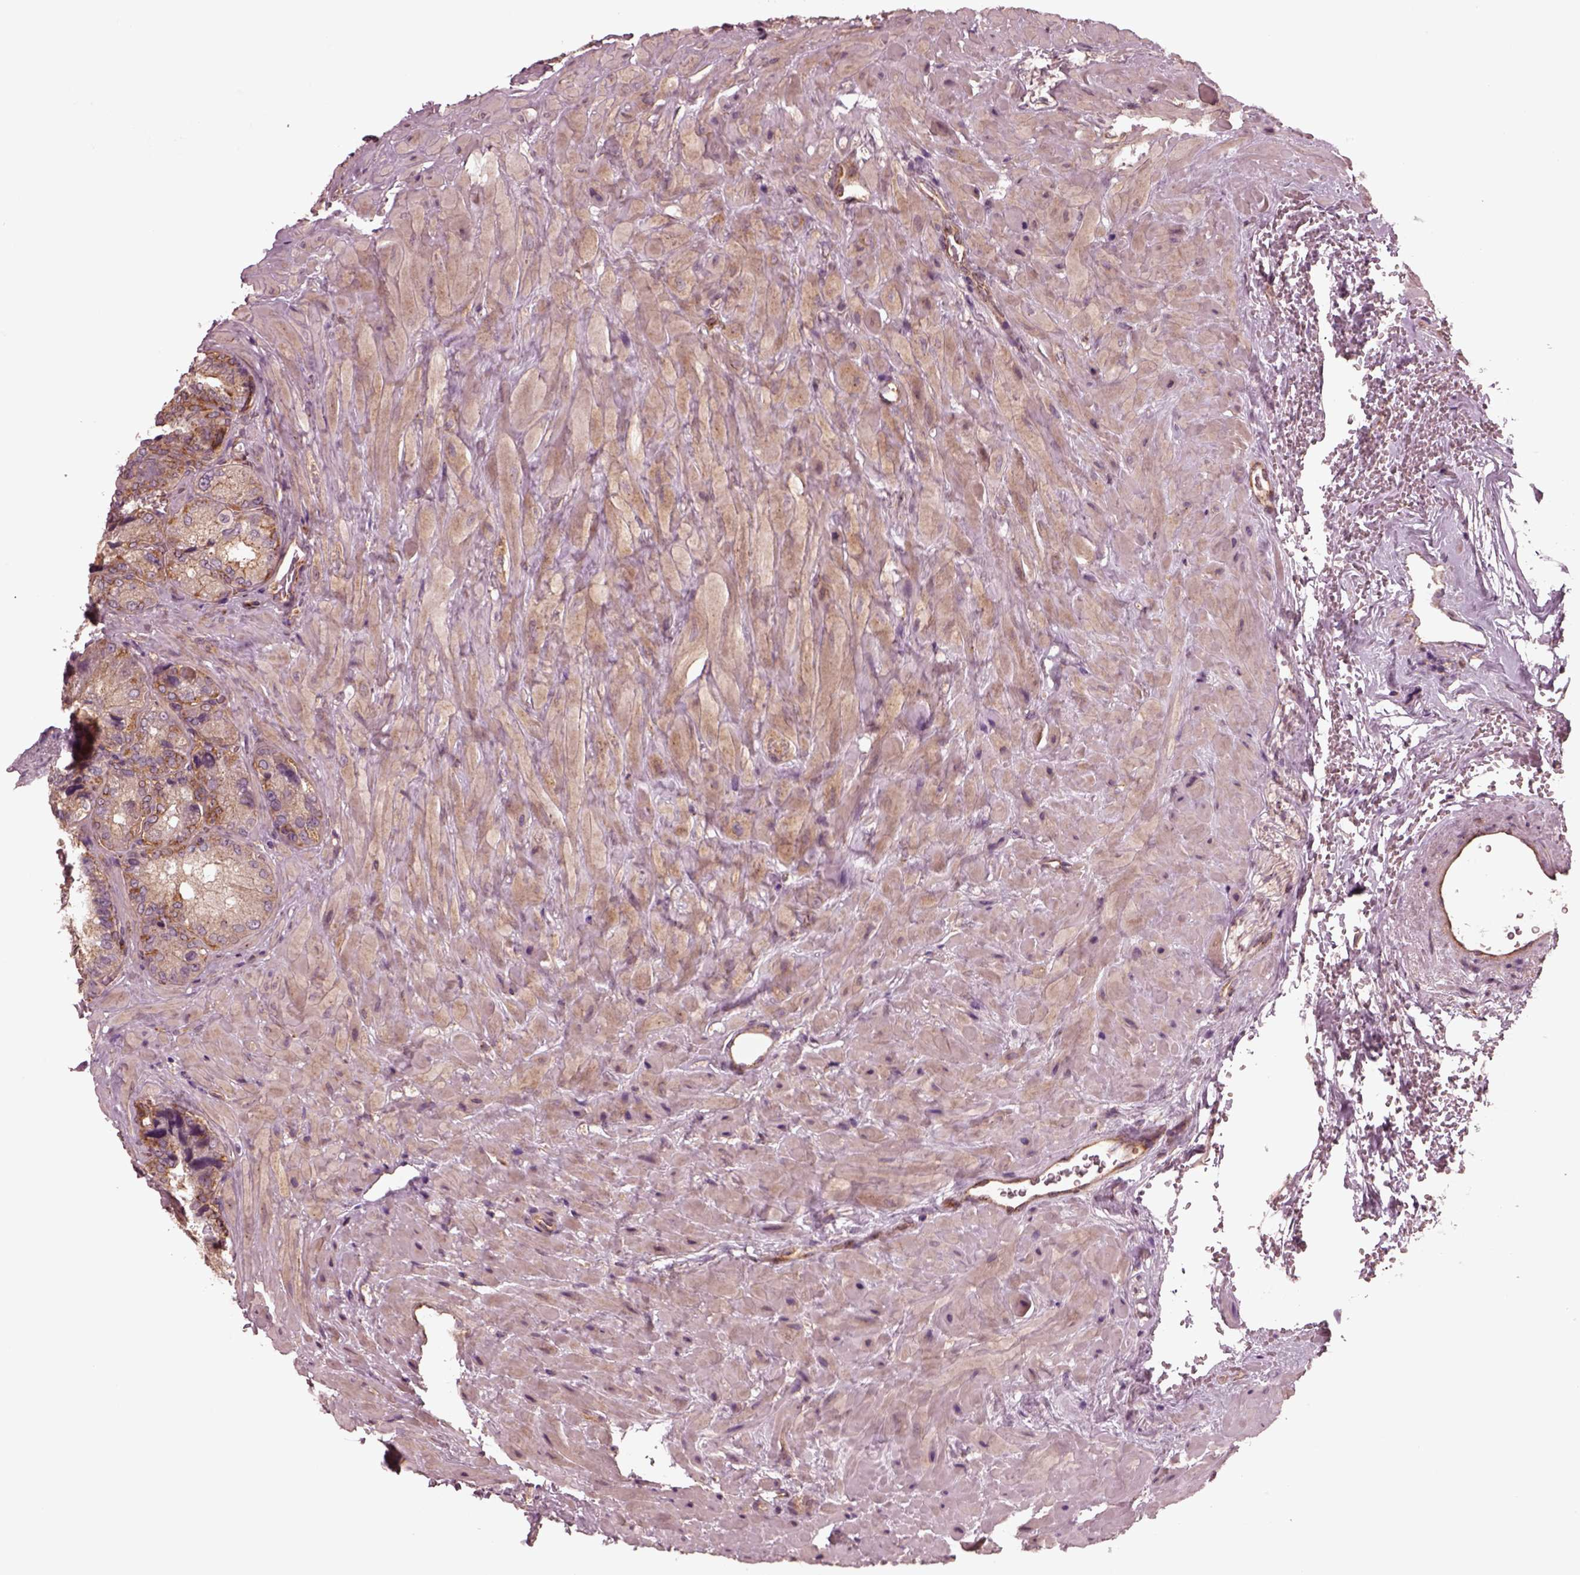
{"staining": {"intensity": "moderate", "quantity": ">75%", "location": "cytoplasmic/membranous"}, "tissue": "seminal vesicle", "cell_type": "Glandular cells", "image_type": "normal", "snomed": [{"axis": "morphology", "description": "Normal tissue, NOS"}, {"axis": "topography", "description": "Seminal veicle"}], "caption": "High-magnification brightfield microscopy of benign seminal vesicle stained with DAB (3,3'-diaminobenzidine) (brown) and counterstained with hematoxylin (blue). glandular cells exhibit moderate cytoplasmic/membranous staining is identified in approximately>75% of cells. Nuclei are stained in blue.", "gene": "TUBG1", "patient": {"sex": "male", "age": 69}}